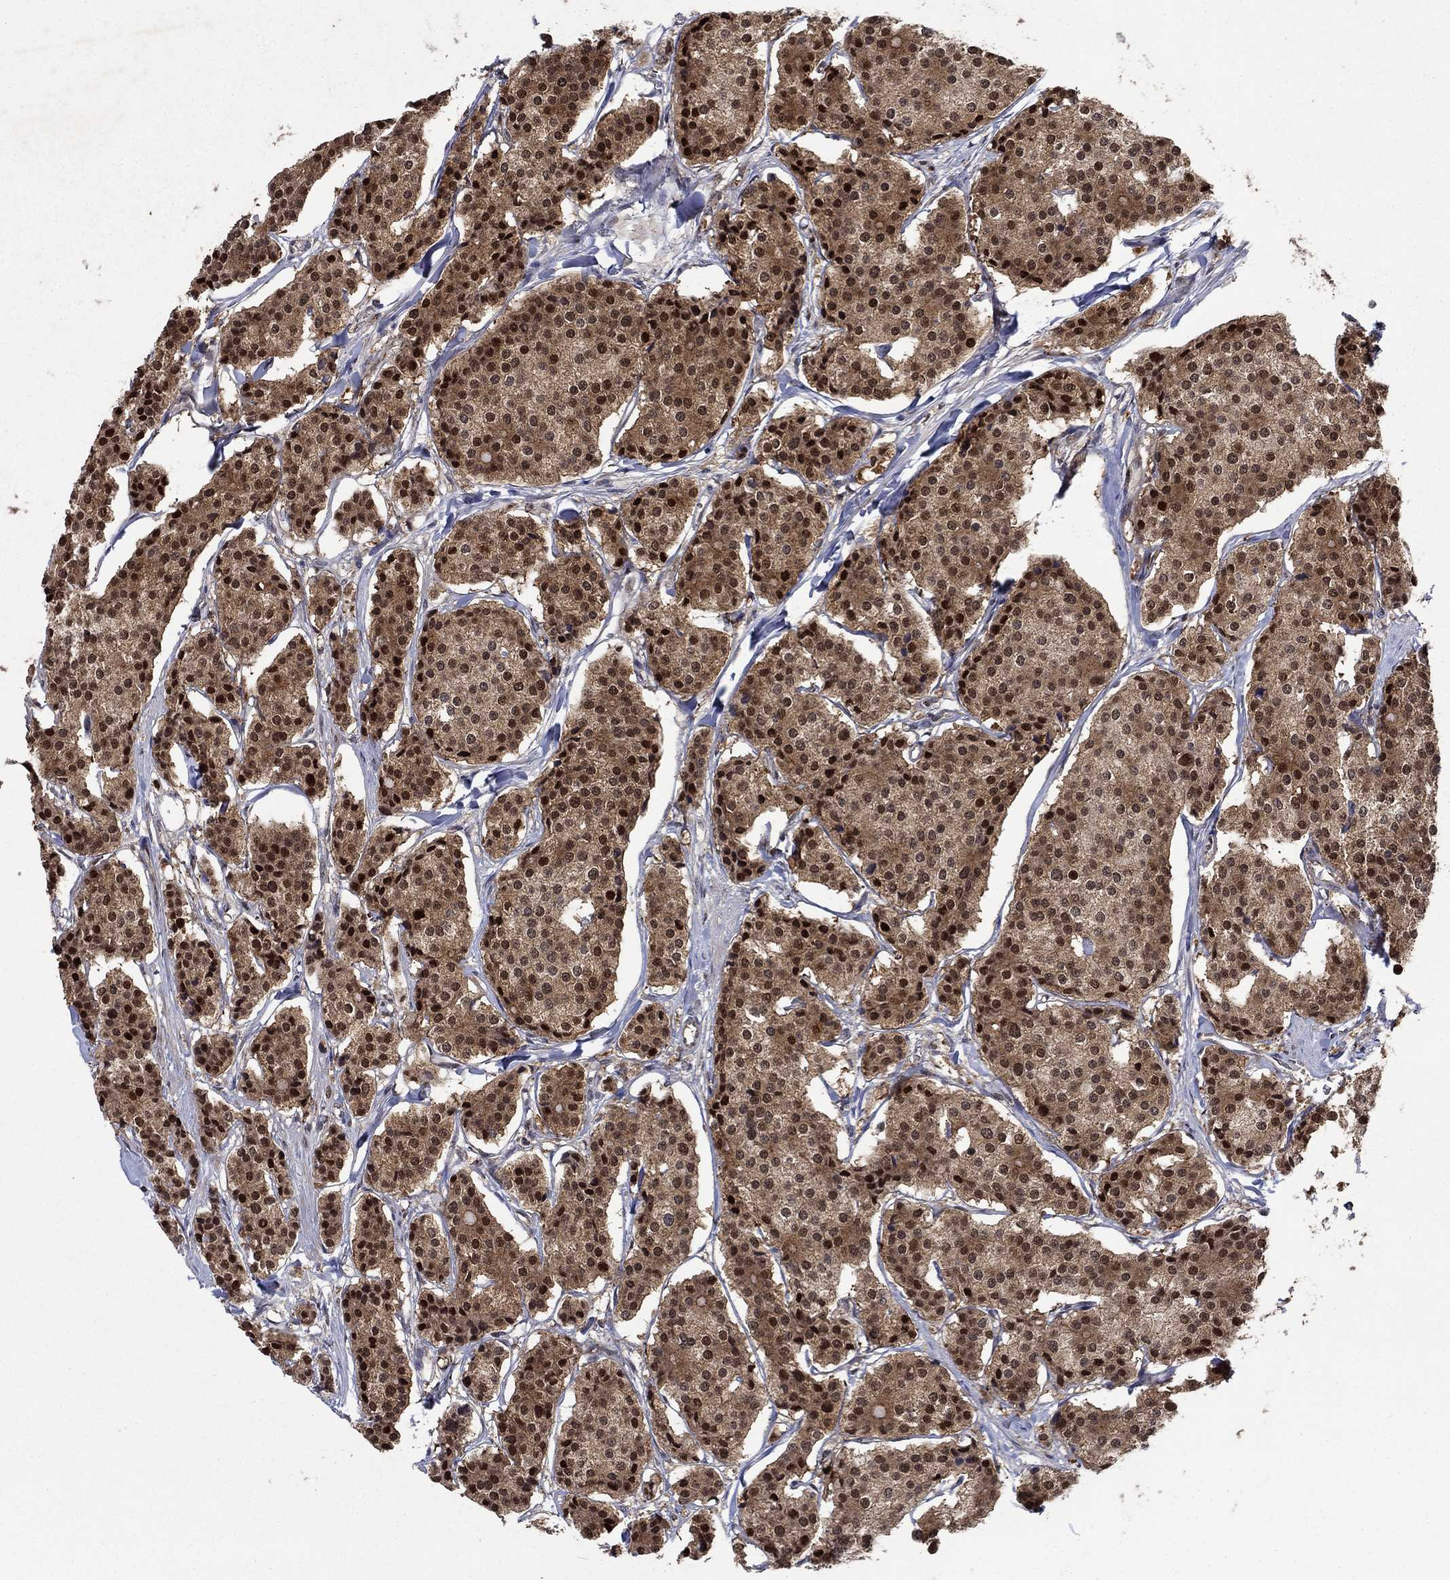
{"staining": {"intensity": "strong", "quantity": "25%-75%", "location": "cytoplasmic/membranous,nuclear"}, "tissue": "carcinoid", "cell_type": "Tumor cells", "image_type": "cancer", "snomed": [{"axis": "morphology", "description": "Carcinoid, malignant, NOS"}, {"axis": "topography", "description": "Small intestine"}], "caption": "About 25%-75% of tumor cells in human carcinoid (malignant) demonstrate strong cytoplasmic/membranous and nuclear protein expression as visualized by brown immunohistochemical staining.", "gene": "PRICKLE4", "patient": {"sex": "female", "age": 65}}